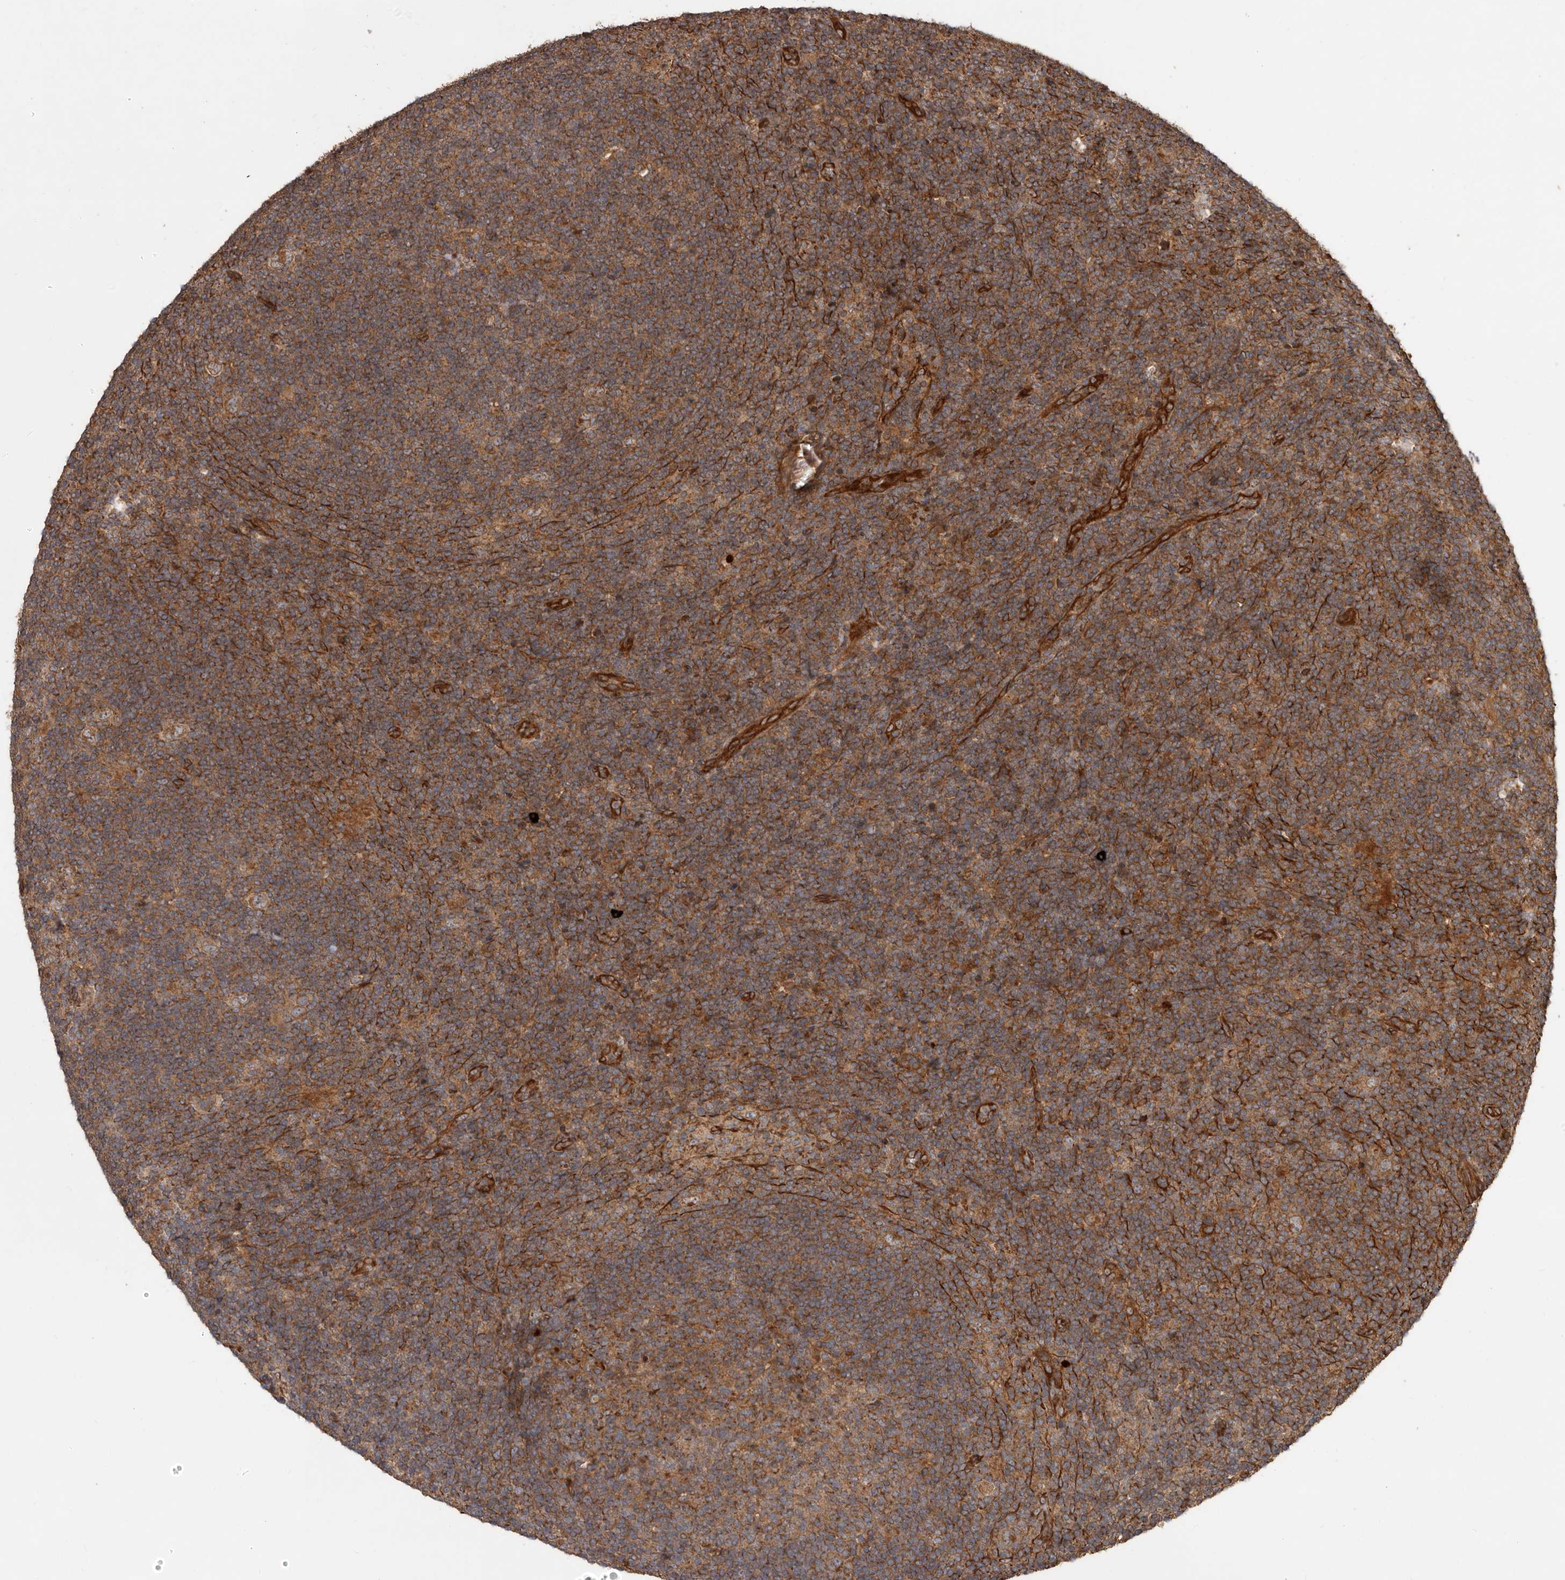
{"staining": {"intensity": "moderate", "quantity": ">75%", "location": "cytoplasmic/membranous"}, "tissue": "lymphoma", "cell_type": "Tumor cells", "image_type": "cancer", "snomed": [{"axis": "morphology", "description": "Hodgkin's disease, NOS"}, {"axis": "topography", "description": "Lymph node"}], "caption": "Moderate cytoplasmic/membranous protein positivity is present in about >75% of tumor cells in lymphoma.", "gene": "STK36", "patient": {"sex": "female", "age": 57}}